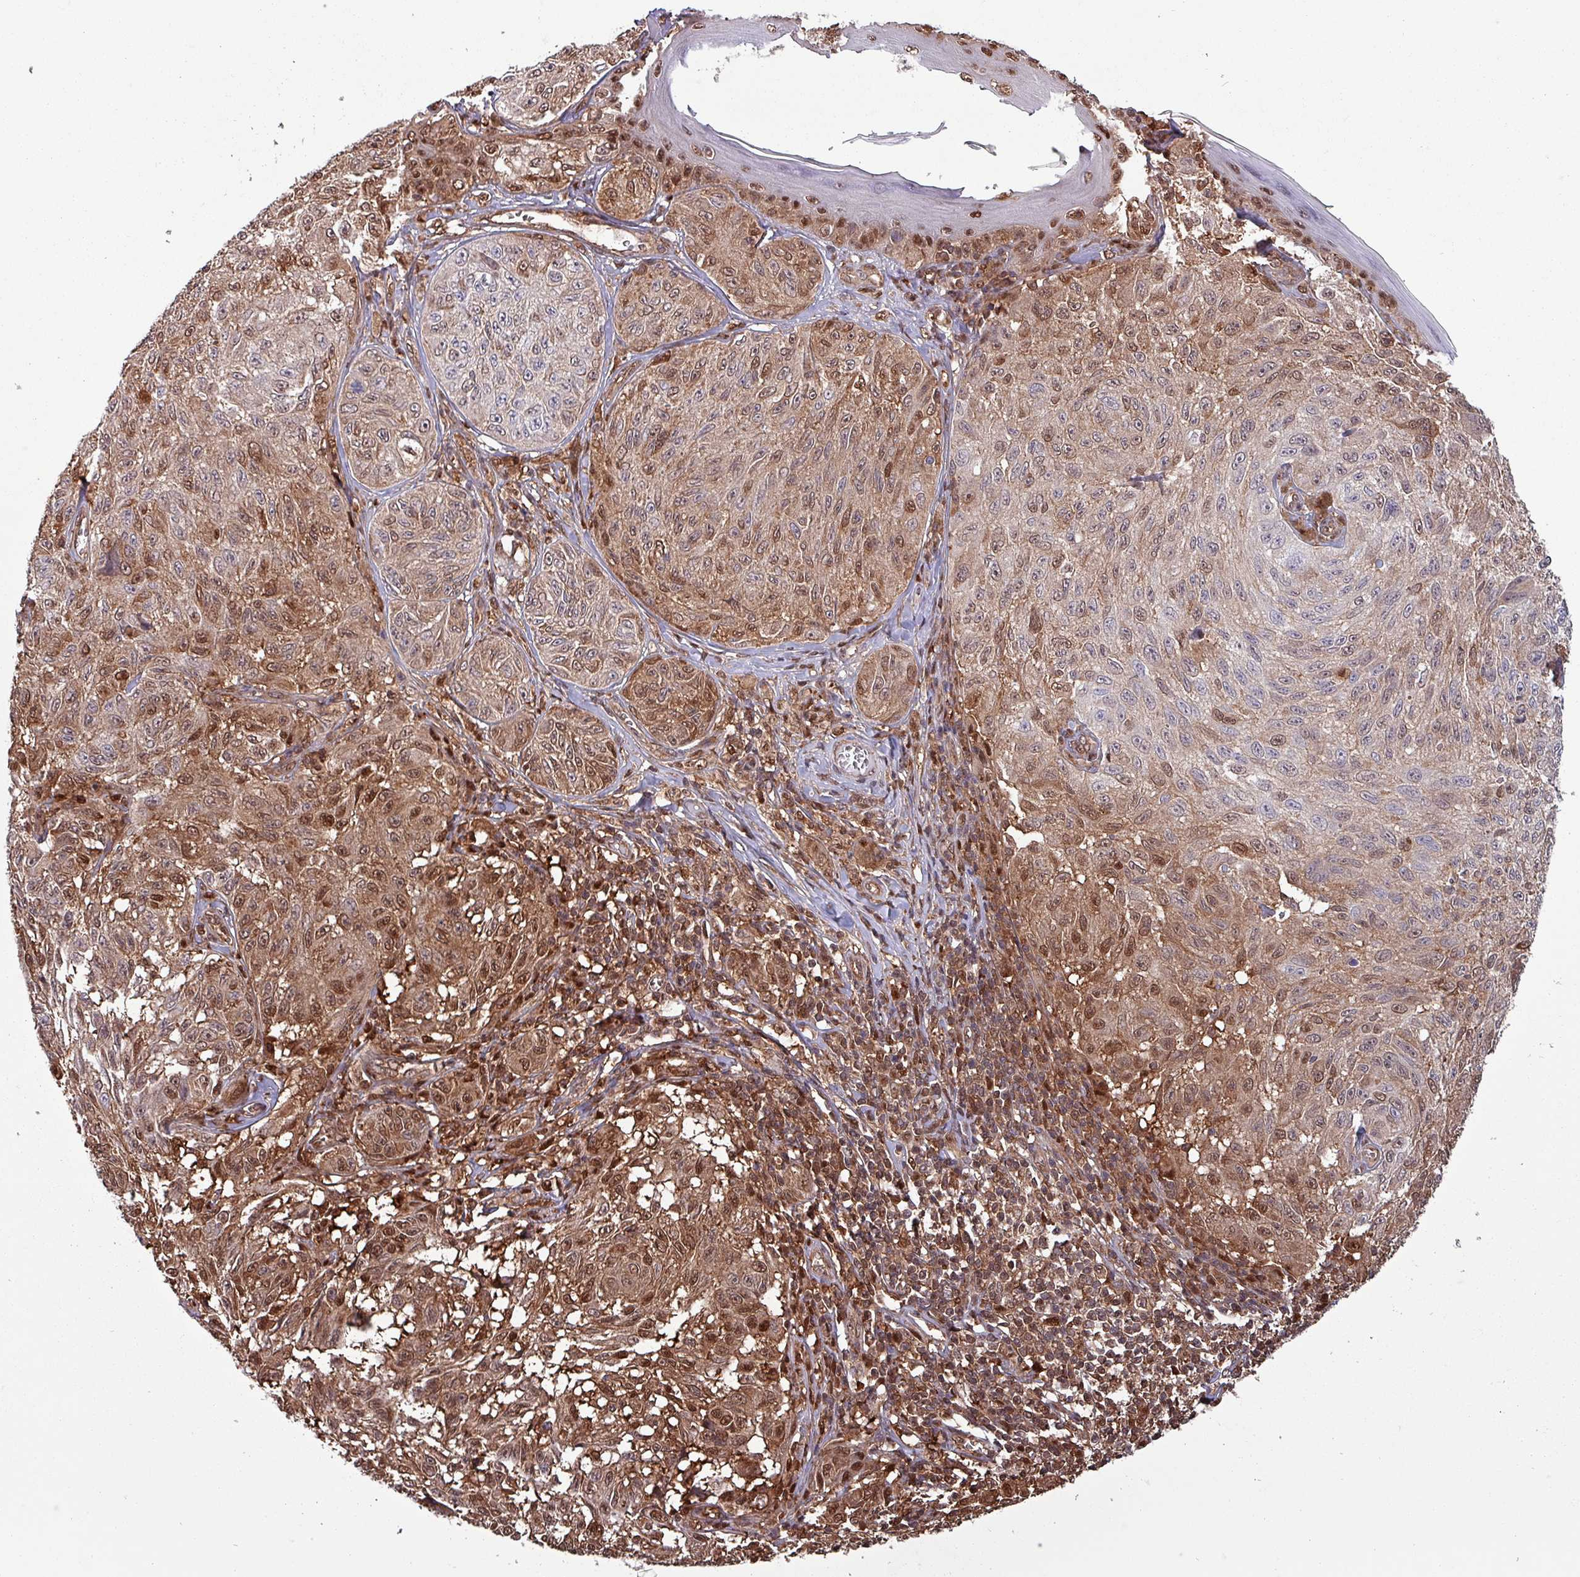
{"staining": {"intensity": "moderate", "quantity": "25%-75%", "location": "cytoplasmic/membranous,nuclear"}, "tissue": "melanoma", "cell_type": "Tumor cells", "image_type": "cancer", "snomed": [{"axis": "morphology", "description": "Malignant melanoma, NOS"}, {"axis": "topography", "description": "Skin"}], "caption": "A micrograph showing moderate cytoplasmic/membranous and nuclear staining in about 25%-75% of tumor cells in malignant melanoma, as visualized by brown immunohistochemical staining.", "gene": "PSMB8", "patient": {"sex": "male", "age": 68}}